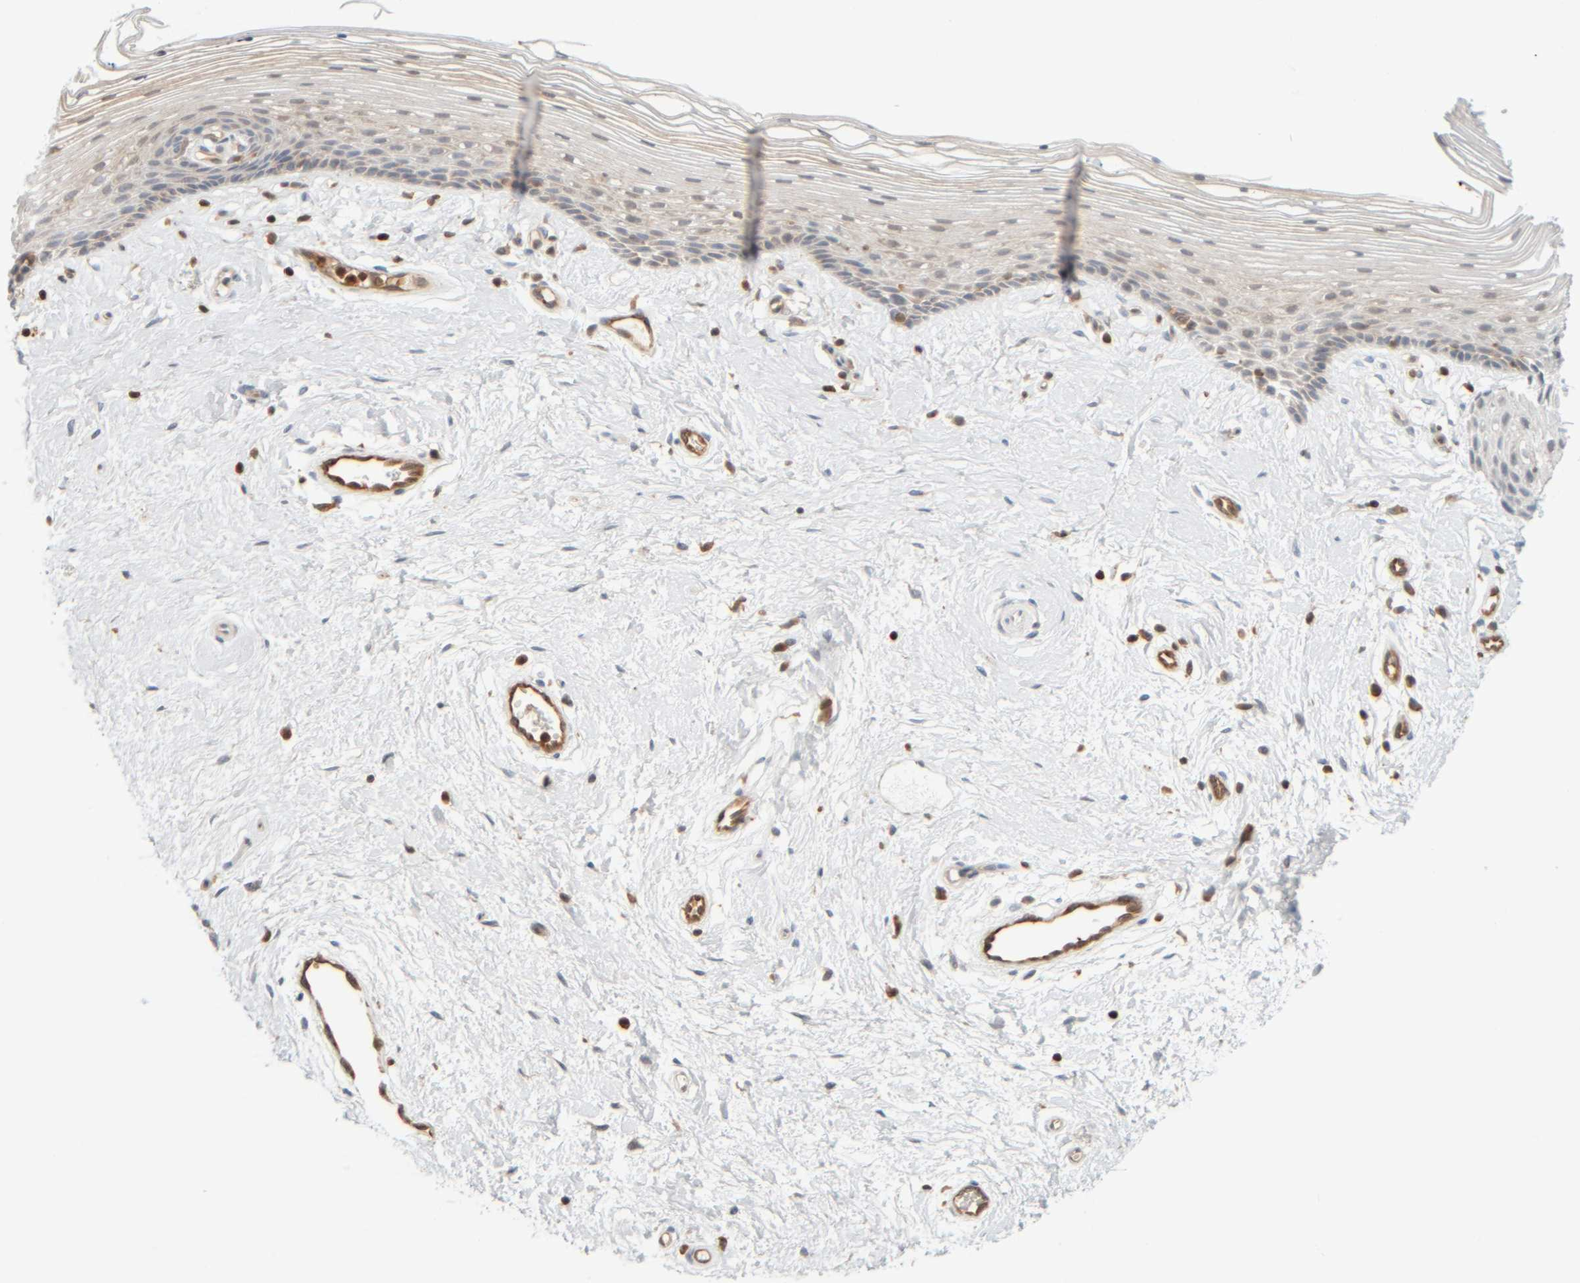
{"staining": {"intensity": "weak", "quantity": "25%-75%", "location": "cytoplasmic/membranous"}, "tissue": "vagina", "cell_type": "Squamous epithelial cells", "image_type": "normal", "snomed": [{"axis": "morphology", "description": "Normal tissue, NOS"}, {"axis": "topography", "description": "Vagina"}], "caption": "Squamous epithelial cells reveal weak cytoplasmic/membranous staining in approximately 25%-75% of cells in unremarkable vagina.", "gene": "AARSD1", "patient": {"sex": "female", "age": 46}}